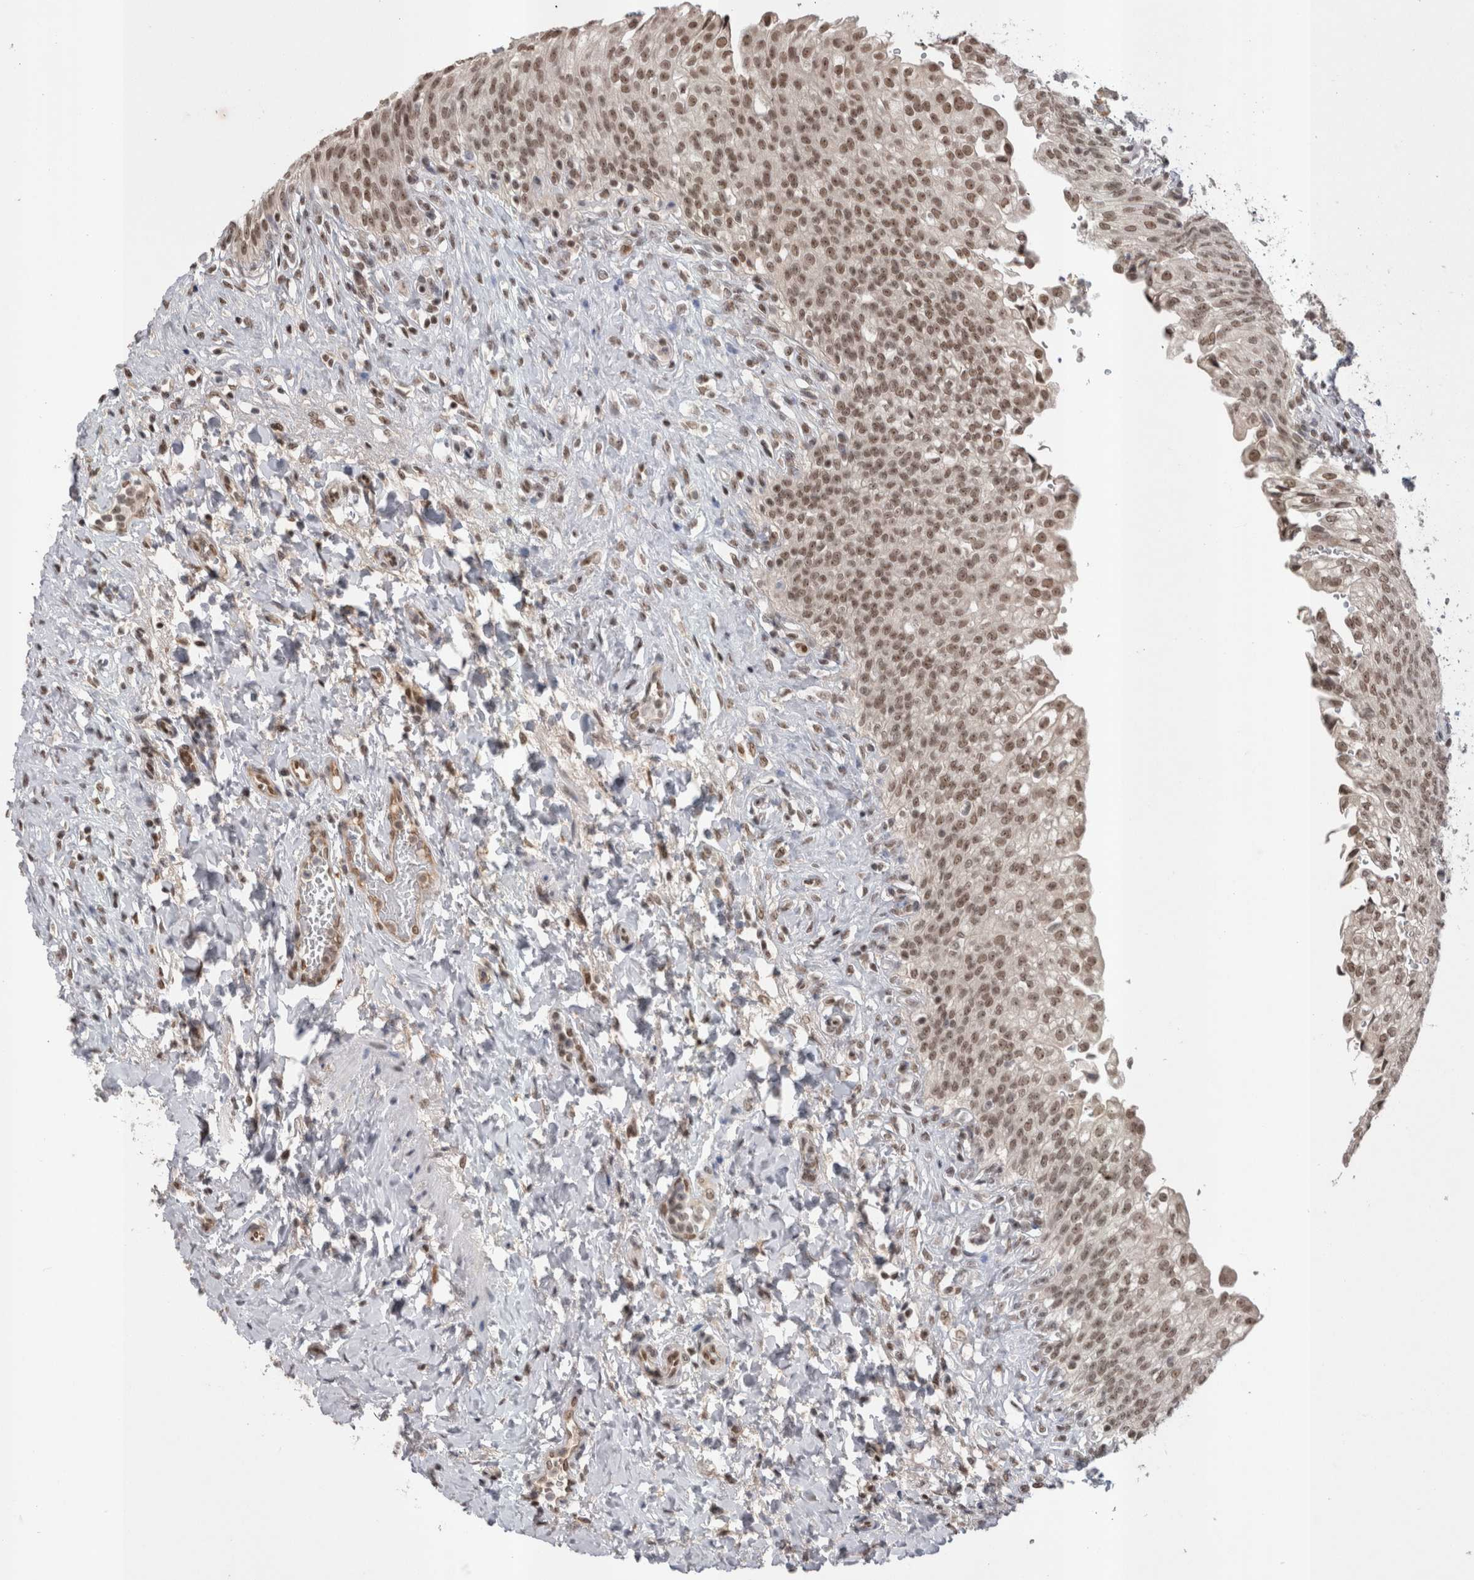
{"staining": {"intensity": "moderate", "quantity": ">75%", "location": "nuclear"}, "tissue": "urinary bladder", "cell_type": "Urothelial cells", "image_type": "normal", "snomed": [{"axis": "morphology", "description": "Urothelial carcinoma, High grade"}, {"axis": "topography", "description": "Urinary bladder"}], "caption": "Immunohistochemistry (DAB (3,3'-diaminobenzidine)) staining of normal human urinary bladder exhibits moderate nuclear protein positivity in about >75% of urothelial cells. Using DAB (brown) and hematoxylin (blue) stains, captured at high magnification using brightfield microscopy.", "gene": "DAXX", "patient": {"sex": "male", "age": 46}}